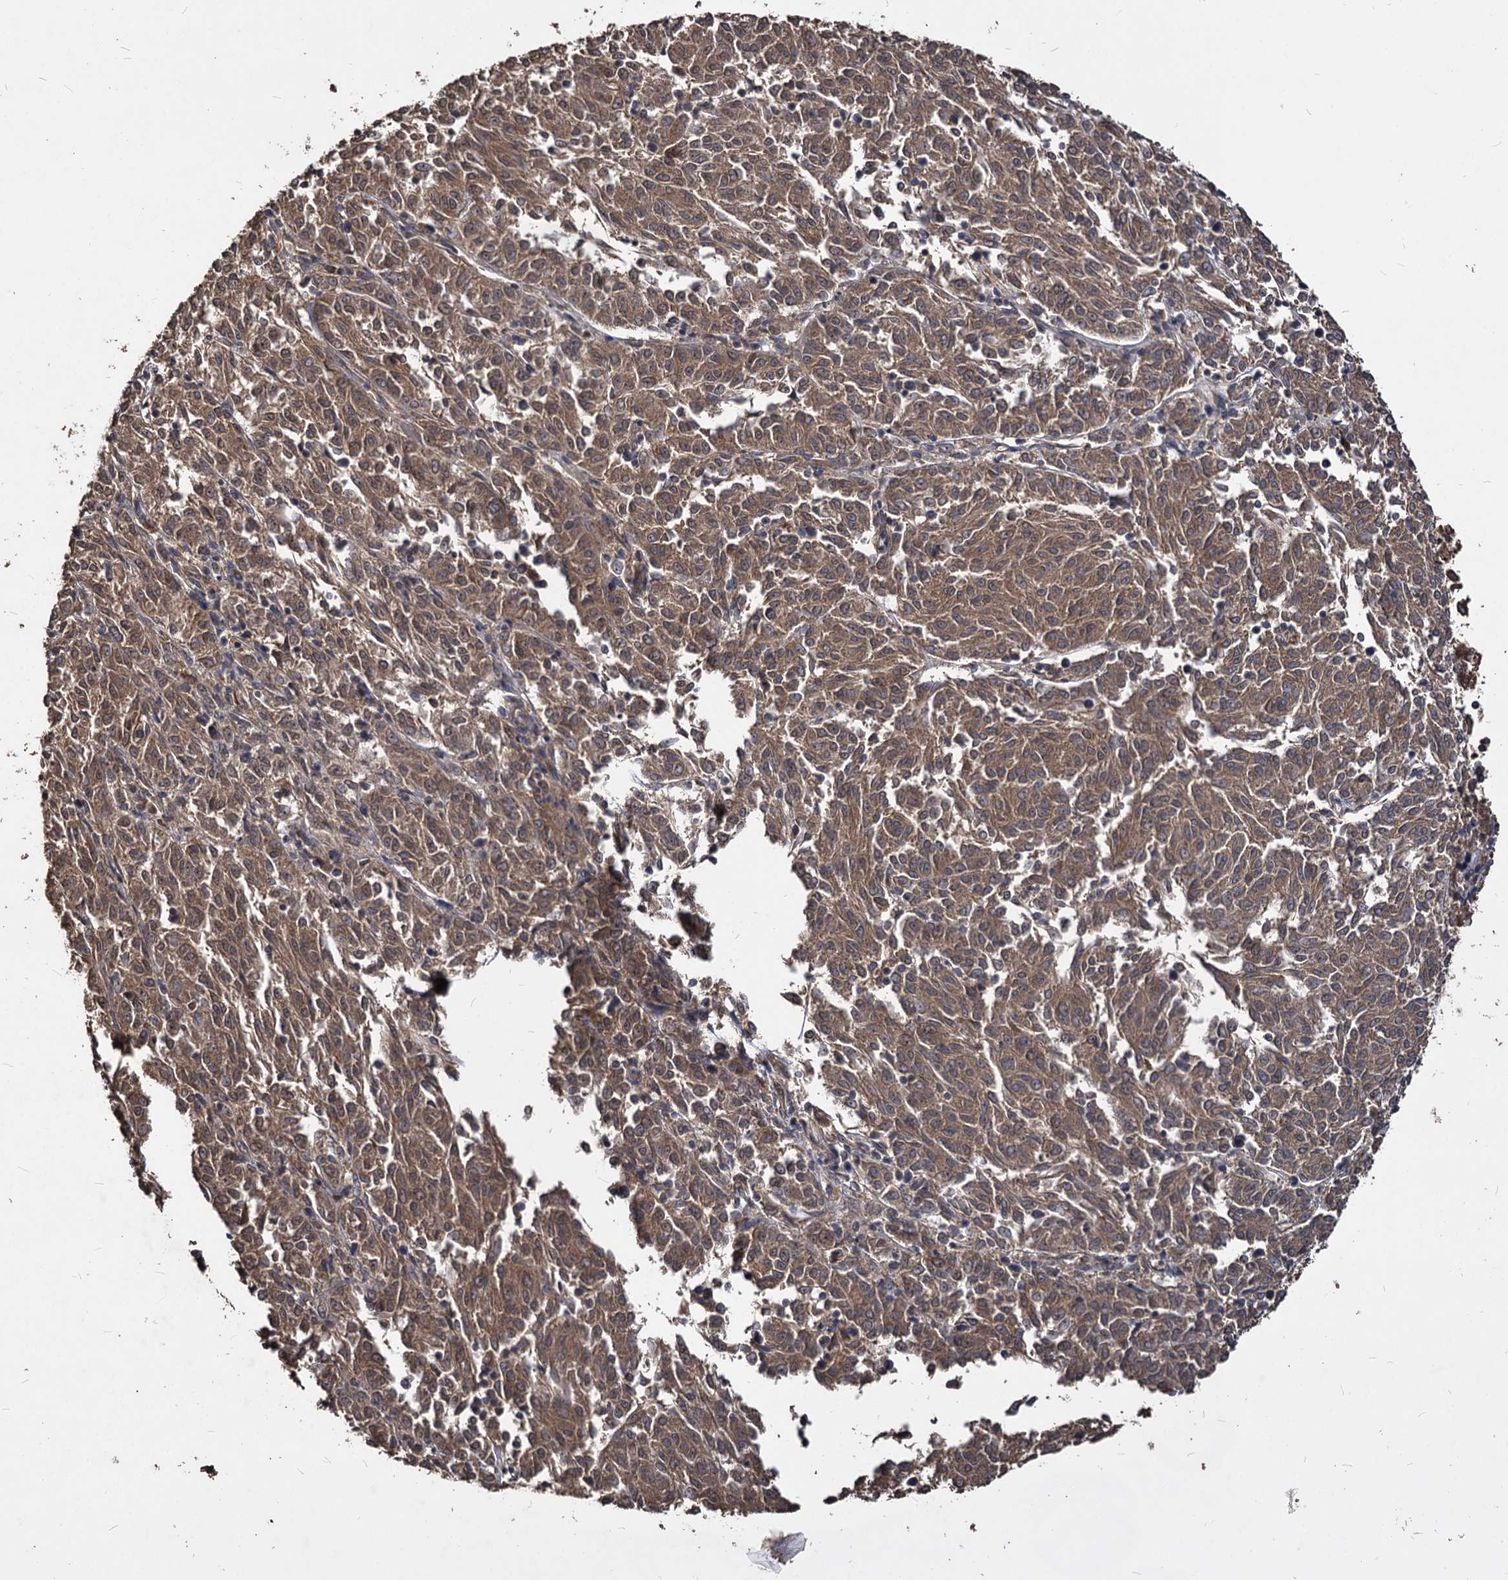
{"staining": {"intensity": "moderate", "quantity": ">75%", "location": "cytoplasmic/membranous"}, "tissue": "melanoma", "cell_type": "Tumor cells", "image_type": "cancer", "snomed": [{"axis": "morphology", "description": "Malignant melanoma, NOS"}, {"axis": "topography", "description": "Skin"}], "caption": "A high-resolution photomicrograph shows immunohistochemistry (IHC) staining of malignant melanoma, which displays moderate cytoplasmic/membranous positivity in about >75% of tumor cells.", "gene": "VPS51", "patient": {"sex": "female", "age": 72}}